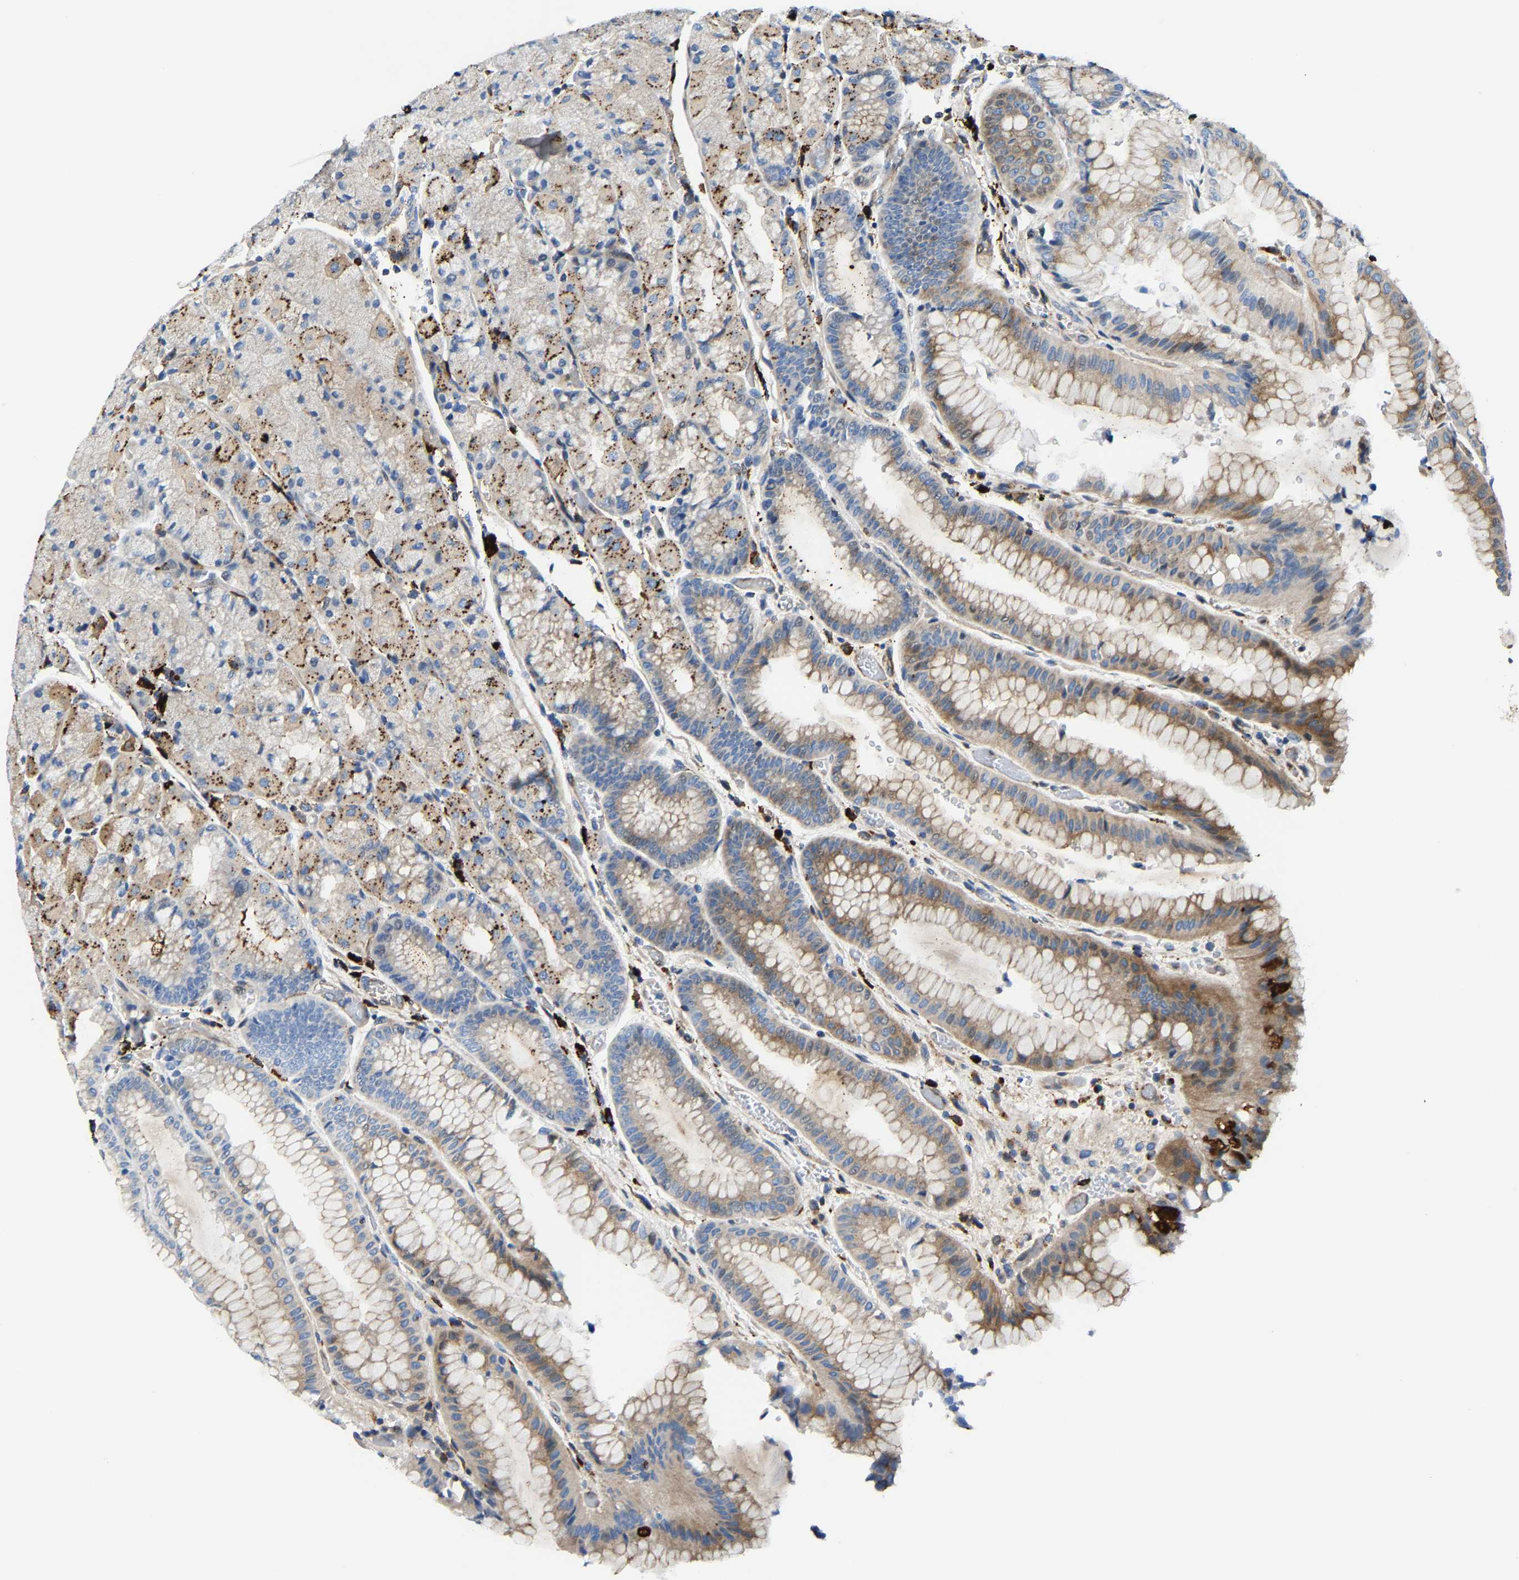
{"staining": {"intensity": "moderate", "quantity": "25%-75%", "location": "cytoplasmic/membranous"}, "tissue": "stomach", "cell_type": "Glandular cells", "image_type": "normal", "snomed": [{"axis": "morphology", "description": "Normal tissue, NOS"}, {"axis": "morphology", "description": "Carcinoid, malignant, NOS"}, {"axis": "topography", "description": "Stomach, upper"}], "caption": "Immunohistochemical staining of normal human stomach exhibits medium levels of moderate cytoplasmic/membranous staining in about 25%-75% of glandular cells.", "gene": "DPP7", "patient": {"sex": "male", "age": 39}}